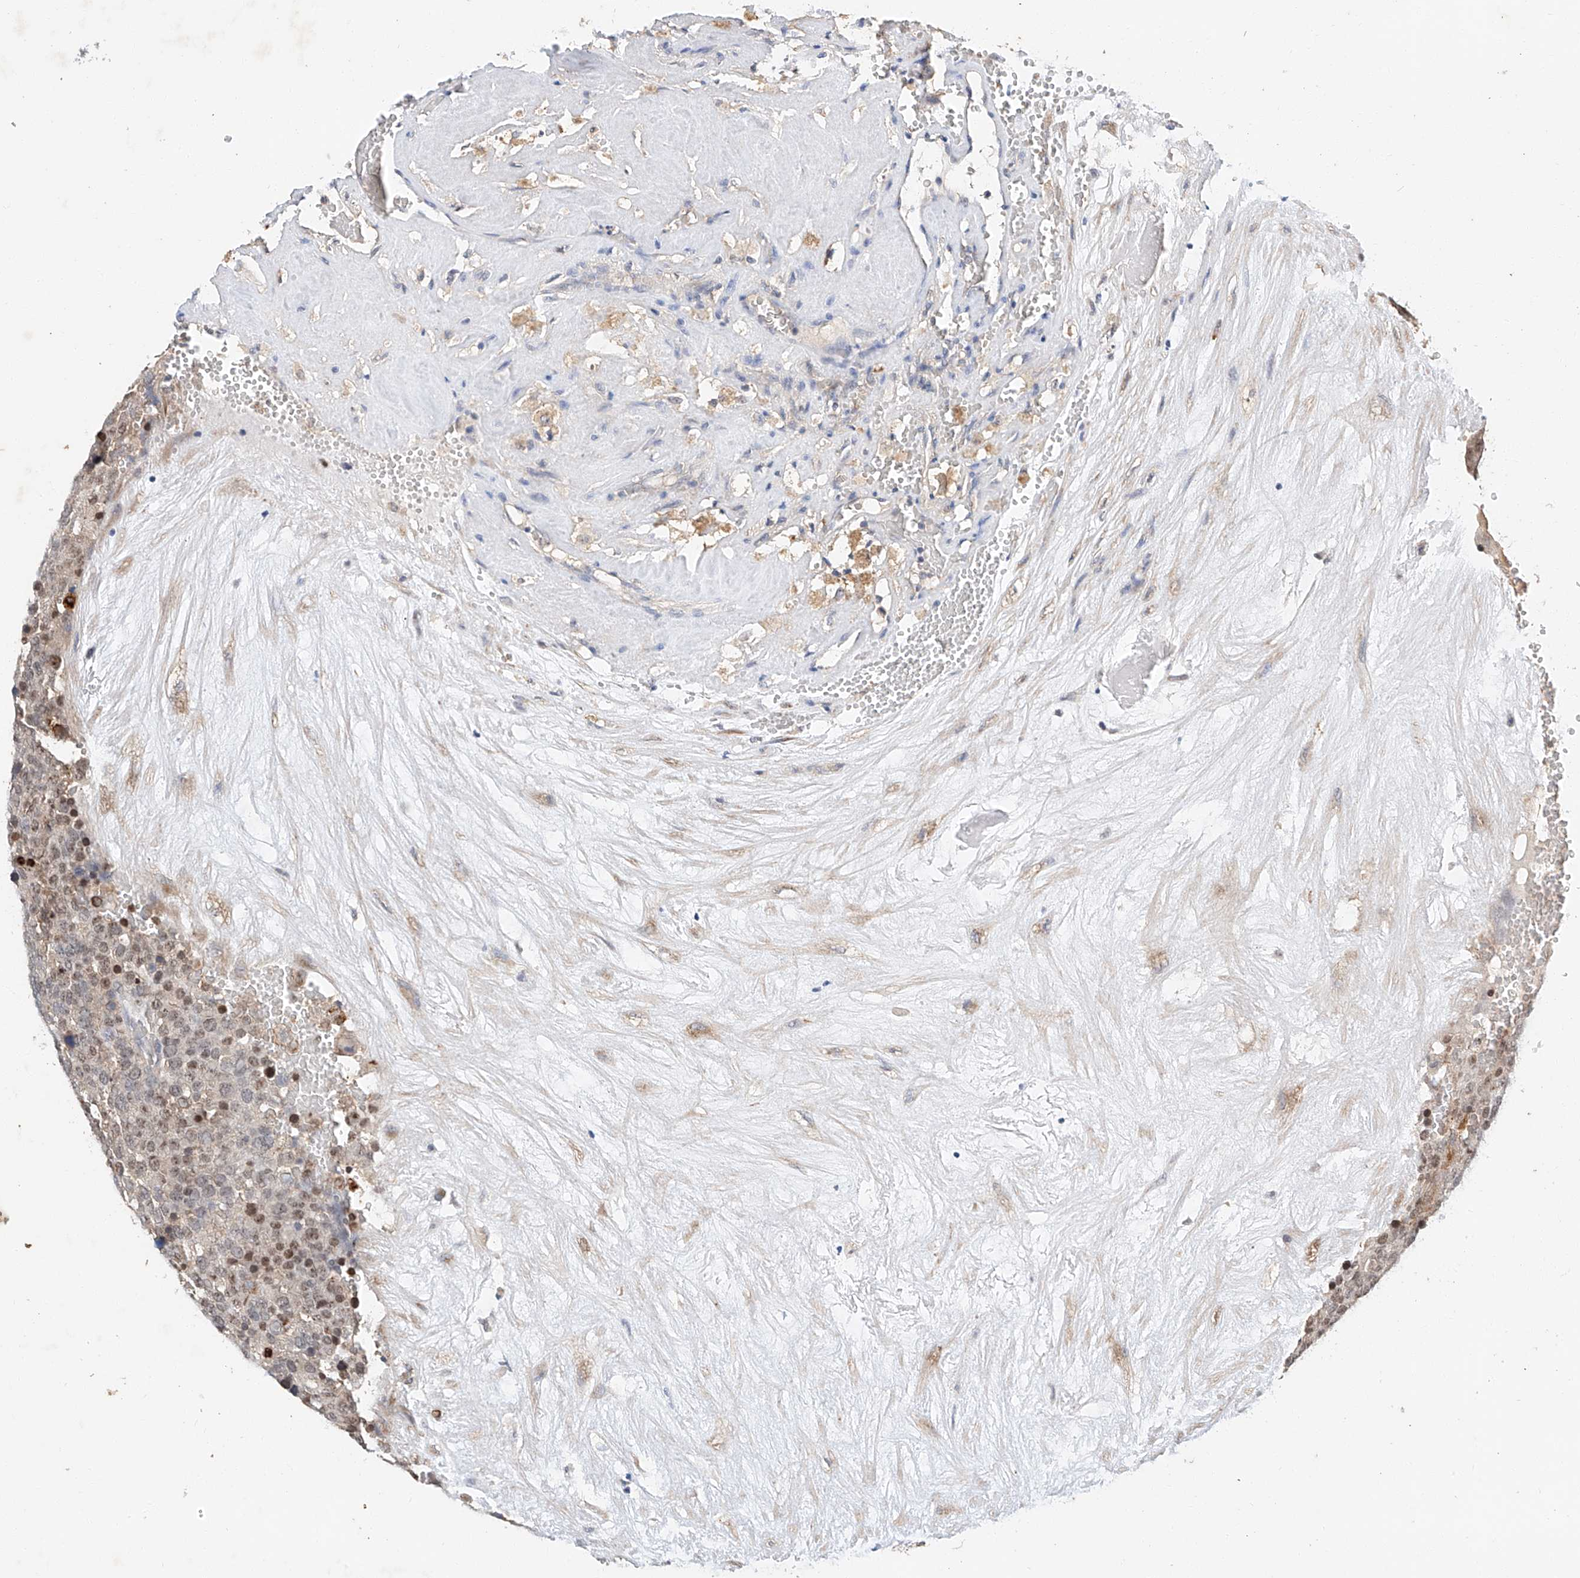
{"staining": {"intensity": "moderate", "quantity": "<25%", "location": "nuclear"}, "tissue": "testis cancer", "cell_type": "Tumor cells", "image_type": "cancer", "snomed": [{"axis": "morphology", "description": "Seminoma, NOS"}, {"axis": "topography", "description": "Testis"}], "caption": "Protein staining reveals moderate nuclear staining in approximately <25% of tumor cells in testis cancer.", "gene": "CTDP1", "patient": {"sex": "male", "age": 71}}